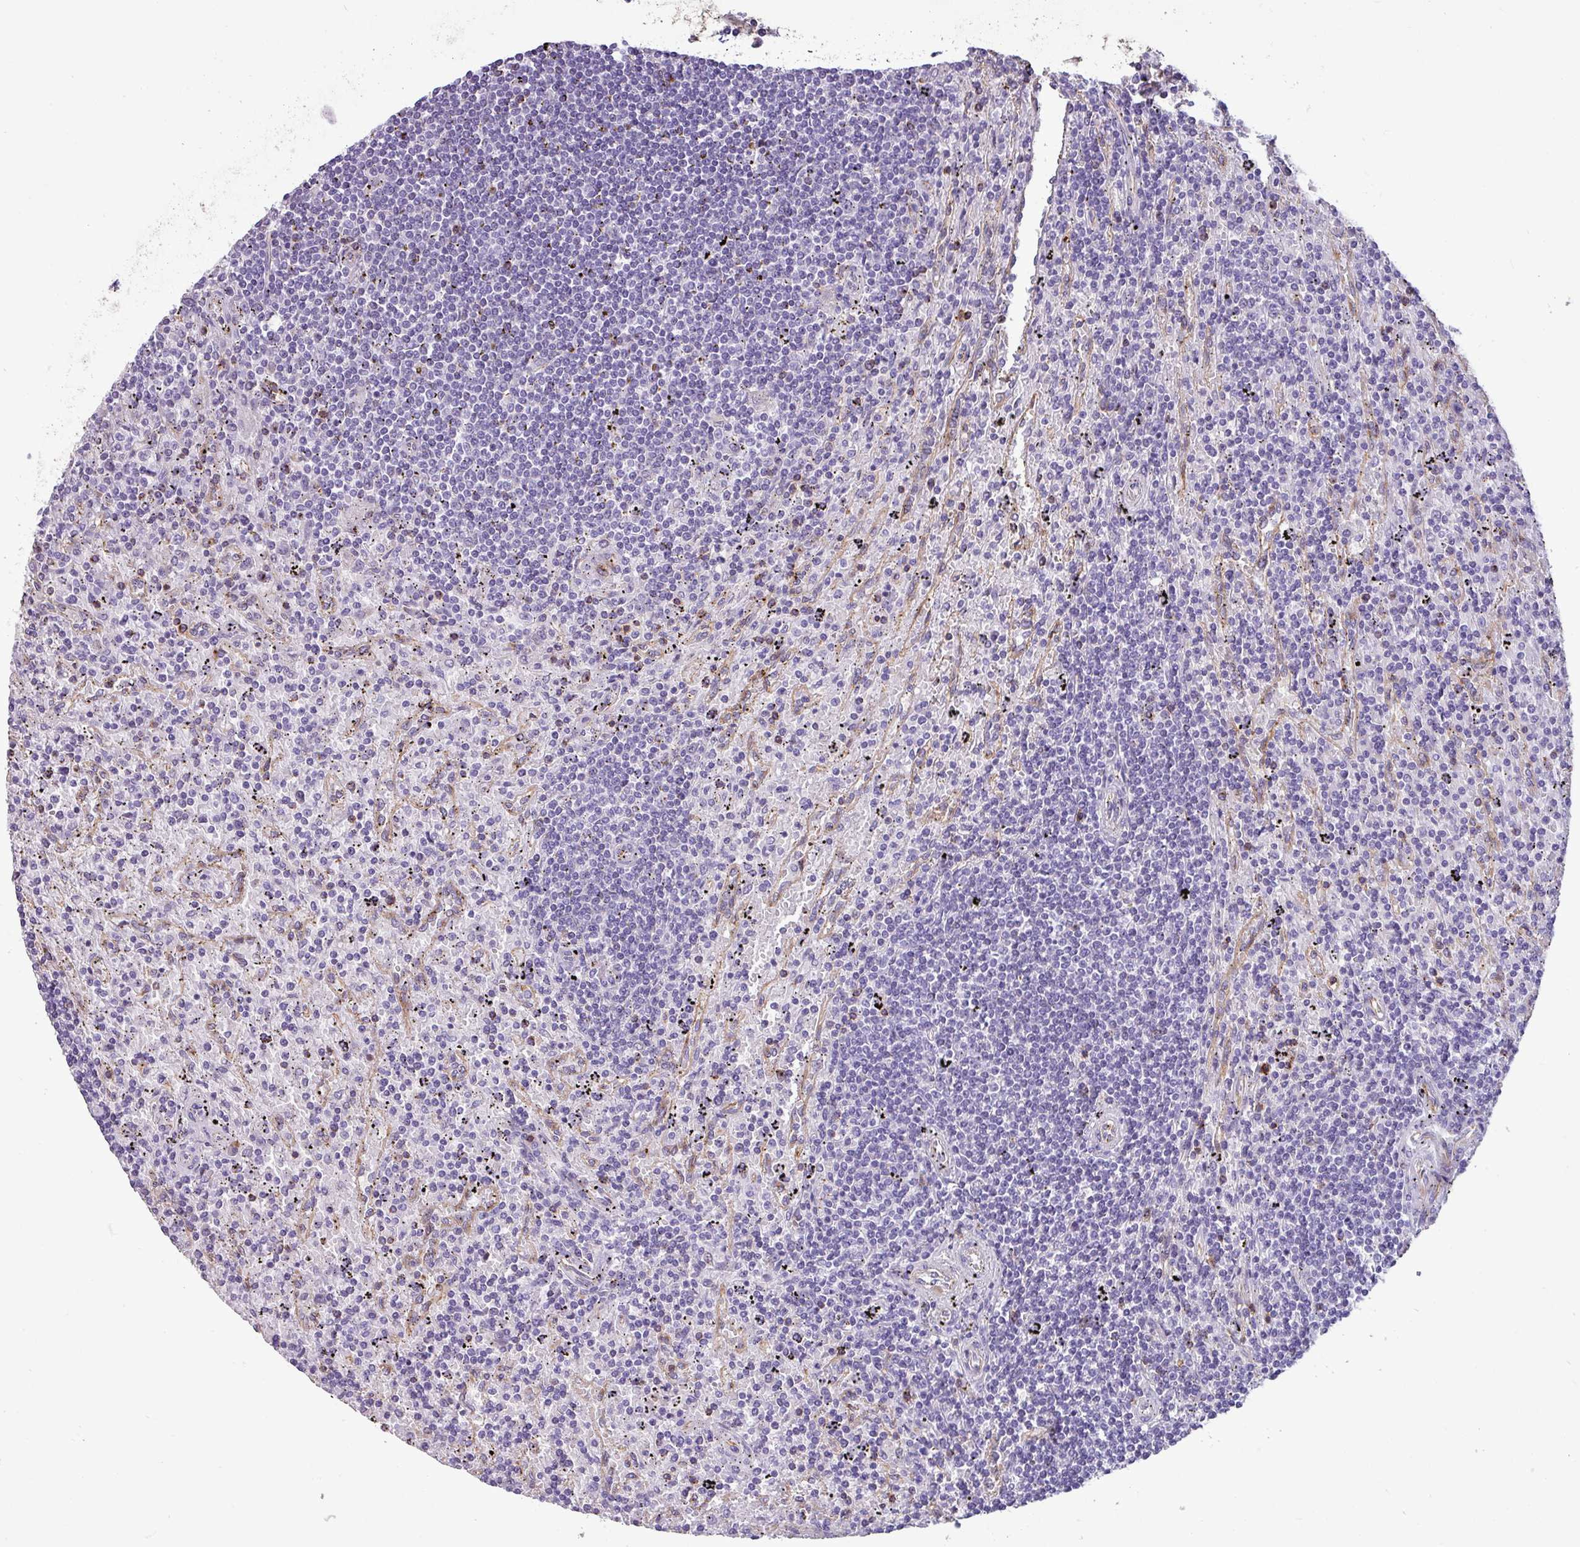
{"staining": {"intensity": "negative", "quantity": "none", "location": "none"}, "tissue": "lymphoma", "cell_type": "Tumor cells", "image_type": "cancer", "snomed": [{"axis": "morphology", "description": "Malignant lymphoma, non-Hodgkin's type, Low grade"}, {"axis": "topography", "description": "Spleen"}], "caption": "Tumor cells are negative for brown protein staining in lymphoma.", "gene": "CD8A", "patient": {"sex": "male", "age": 76}}